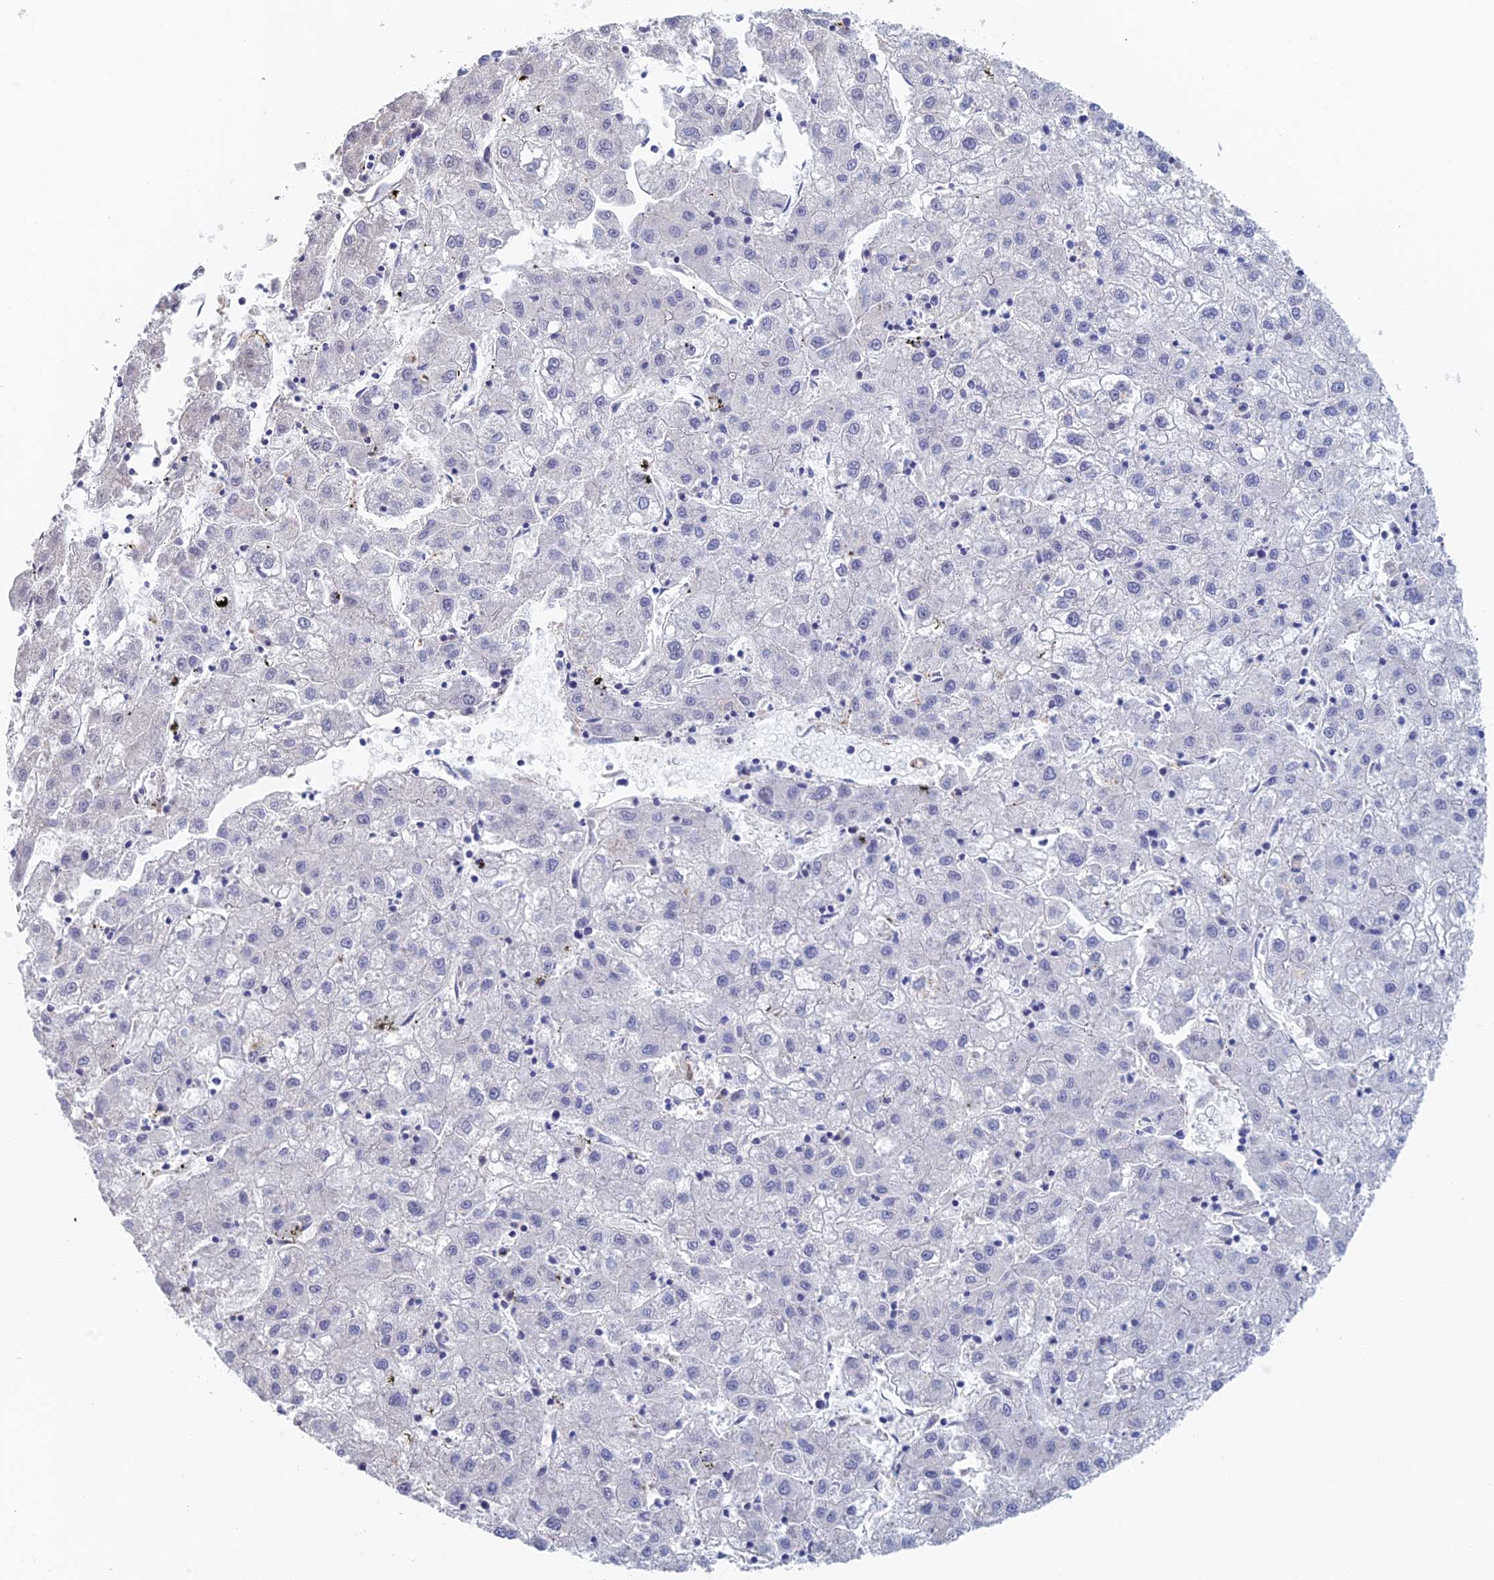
{"staining": {"intensity": "negative", "quantity": "none", "location": "none"}, "tissue": "liver cancer", "cell_type": "Tumor cells", "image_type": "cancer", "snomed": [{"axis": "morphology", "description": "Carcinoma, Hepatocellular, NOS"}, {"axis": "topography", "description": "Liver"}], "caption": "Immunohistochemistry (IHC) image of neoplastic tissue: liver cancer stained with DAB (3,3'-diaminobenzidine) displays no significant protein staining in tumor cells.", "gene": "ZUP1", "patient": {"sex": "male", "age": 72}}